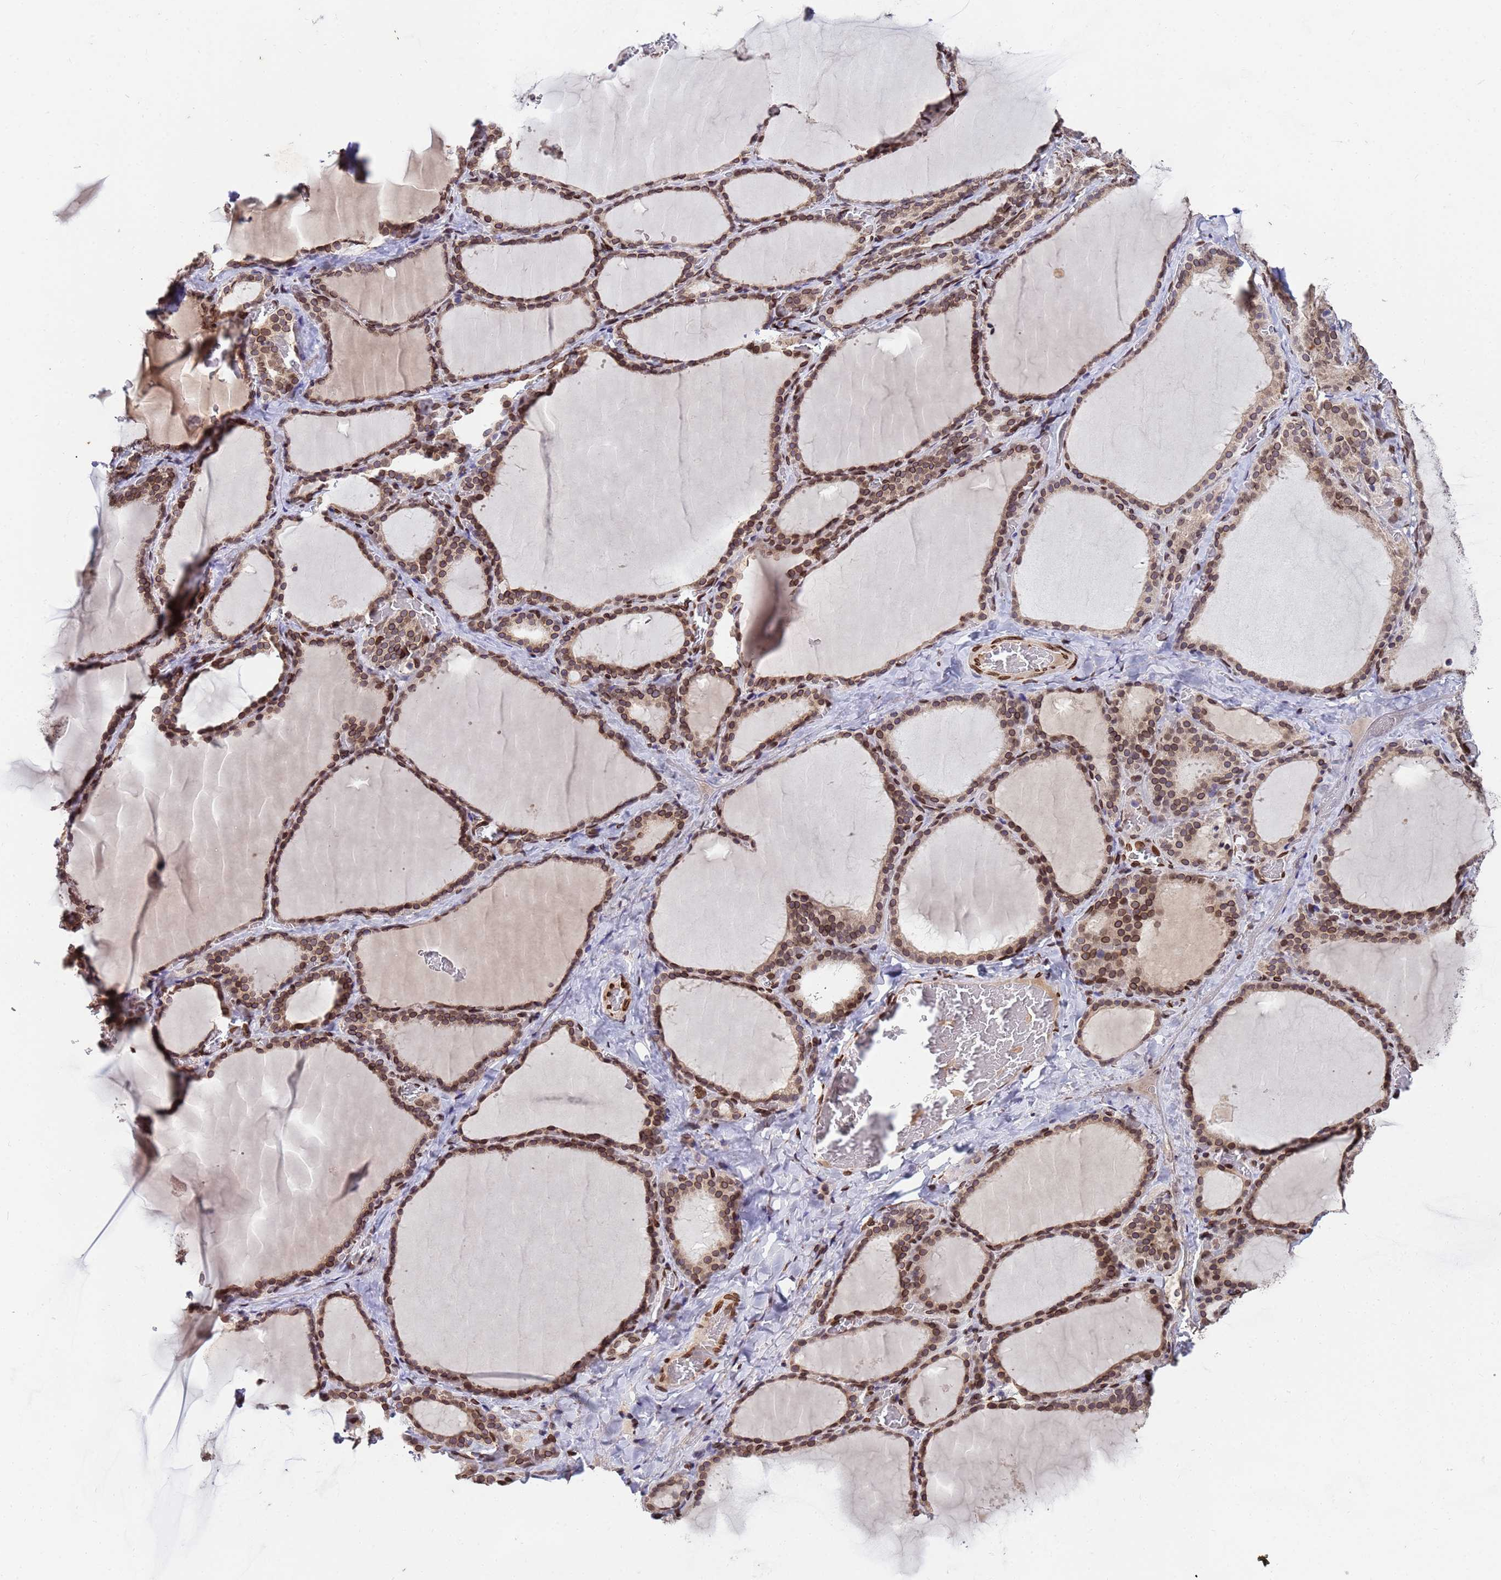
{"staining": {"intensity": "moderate", "quantity": ">75%", "location": "cytoplasmic/membranous,nuclear"}, "tissue": "thyroid gland", "cell_type": "Glandular cells", "image_type": "normal", "snomed": [{"axis": "morphology", "description": "Normal tissue, NOS"}, {"axis": "topography", "description": "Thyroid gland"}], "caption": "DAB immunohistochemical staining of benign human thyroid gland displays moderate cytoplasmic/membranous,nuclear protein positivity in about >75% of glandular cells.", "gene": "GPR135", "patient": {"sex": "female", "age": 39}}